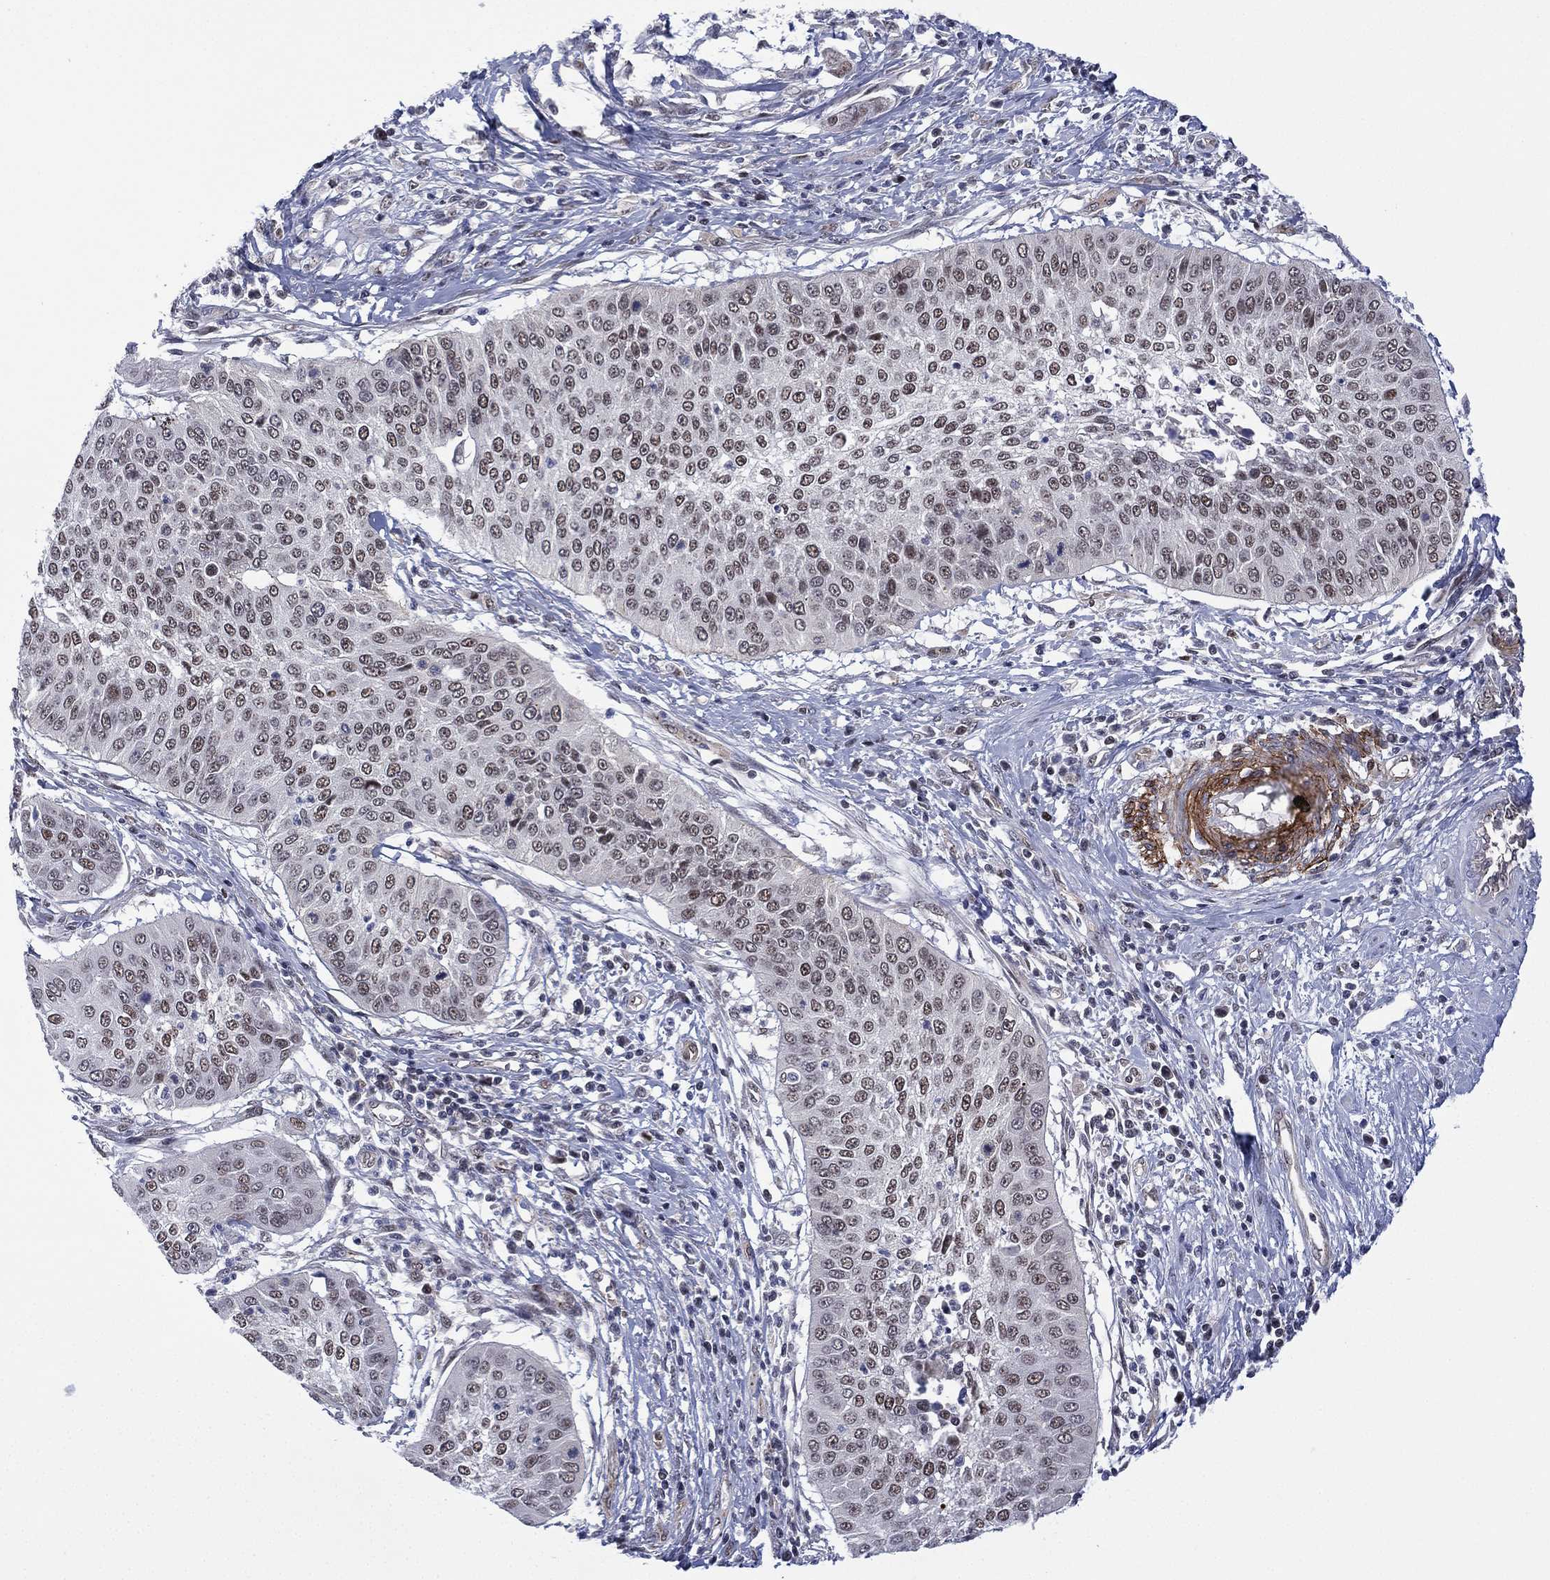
{"staining": {"intensity": "moderate", "quantity": "25%-75%", "location": "nuclear"}, "tissue": "cervical cancer", "cell_type": "Tumor cells", "image_type": "cancer", "snomed": [{"axis": "morphology", "description": "Normal tissue, NOS"}, {"axis": "morphology", "description": "Squamous cell carcinoma, NOS"}, {"axis": "topography", "description": "Cervix"}], "caption": "Immunohistochemistry micrograph of squamous cell carcinoma (cervical) stained for a protein (brown), which displays medium levels of moderate nuclear staining in approximately 25%-75% of tumor cells.", "gene": "GSE1", "patient": {"sex": "female", "age": 39}}